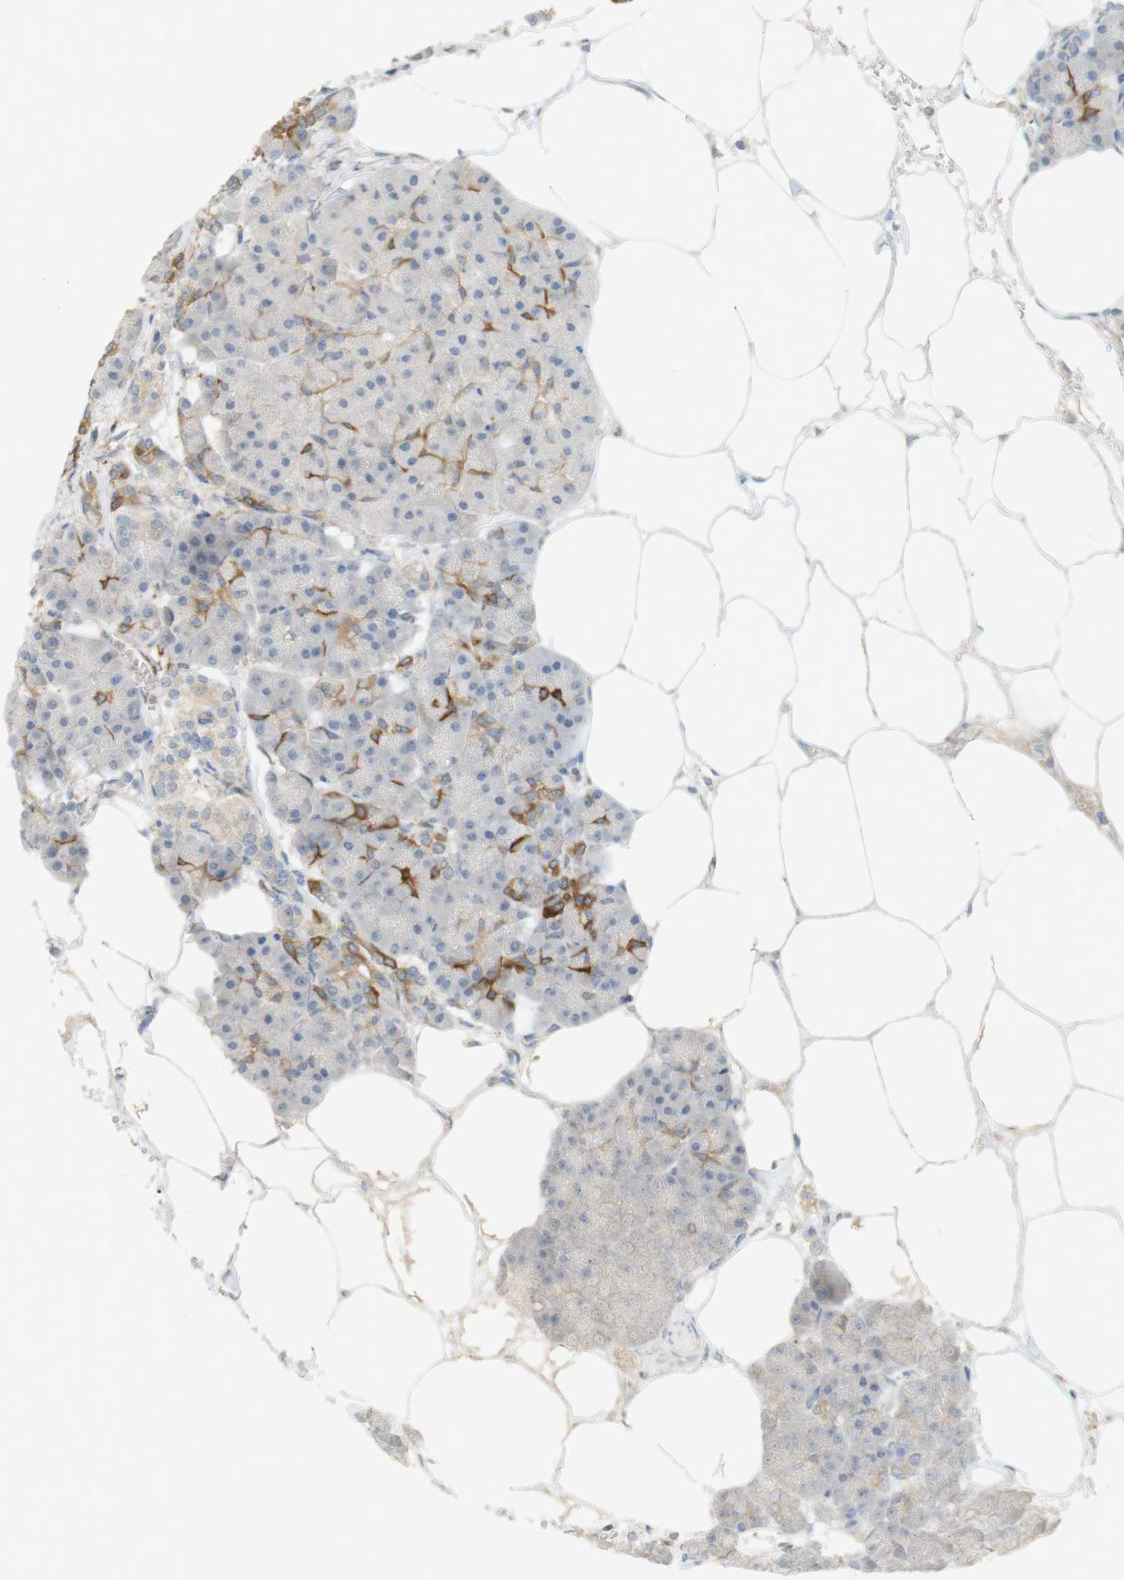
{"staining": {"intensity": "strong", "quantity": "<25%", "location": "cytoplasmic/membranous"}, "tissue": "pancreas", "cell_type": "Exocrine glandular cells", "image_type": "normal", "snomed": [{"axis": "morphology", "description": "Normal tissue, NOS"}, {"axis": "topography", "description": "Pancreas"}], "caption": "Exocrine glandular cells show medium levels of strong cytoplasmic/membranous expression in about <25% of cells in unremarkable pancreas.", "gene": "PDE3A", "patient": {"sex": "female", "age": 70}}